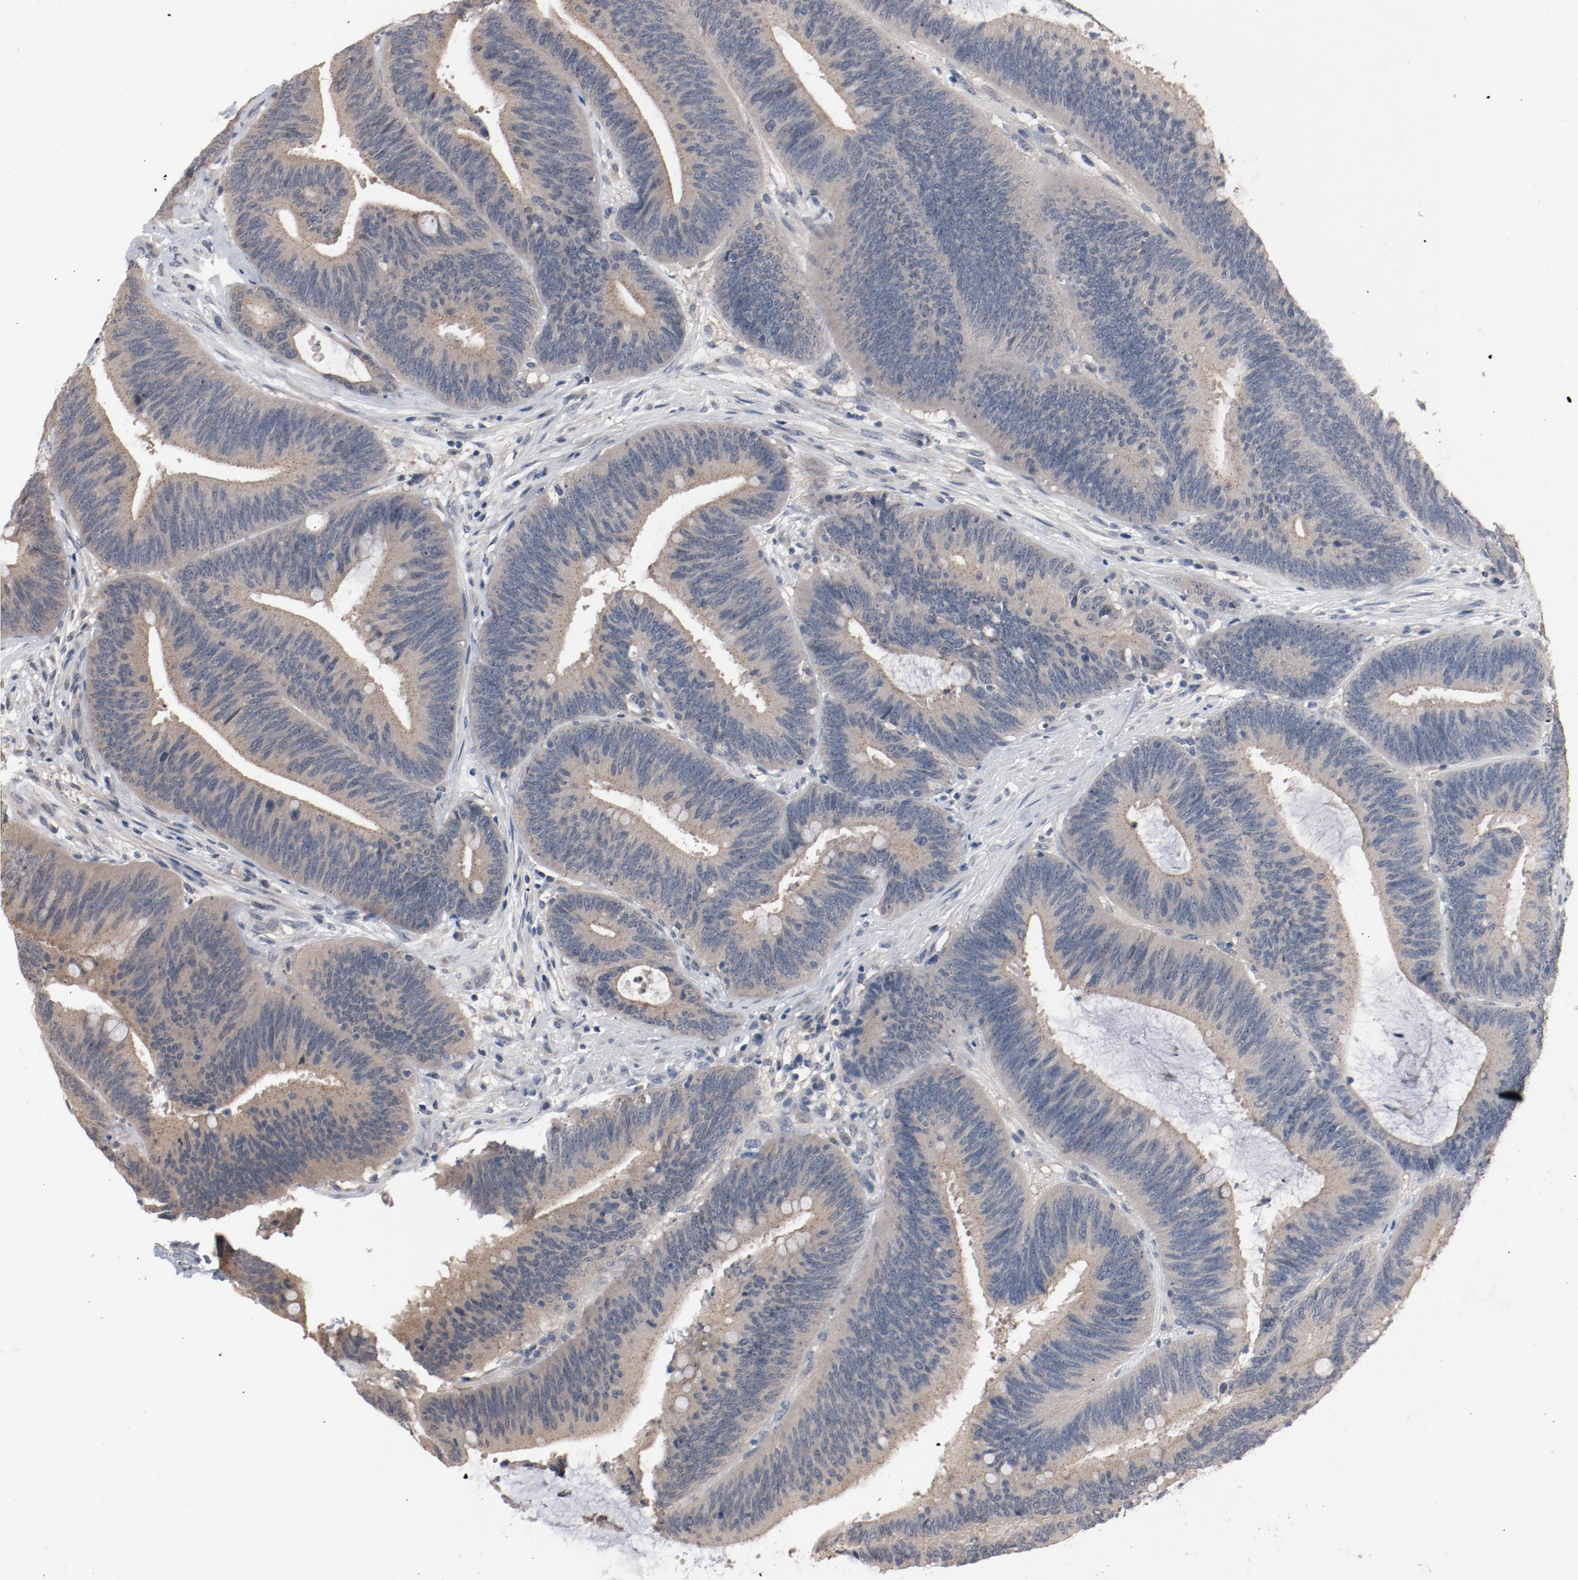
{"staining": {"intensity": "weak", "quantity": ">75%", "location": "cytoplasmic/membranous"}, "tissue": "colorectal cancer", "cell_type": "Tumor cells", "image_type": "cancer", "snomed": [{"axis": "morphology", "description": "Adenocarcinoma, NOS"}, {"axis": "topography", "description": "Rectum"}], "caption": "Human adenocarcinoma (colorectal) stained for a protein (brown) shows weak cytoplasmic/membranous positive staining in about >75% of tumor cells.", "gene": "DNAL4", "patient": {"sex": "female", "age": 66}}